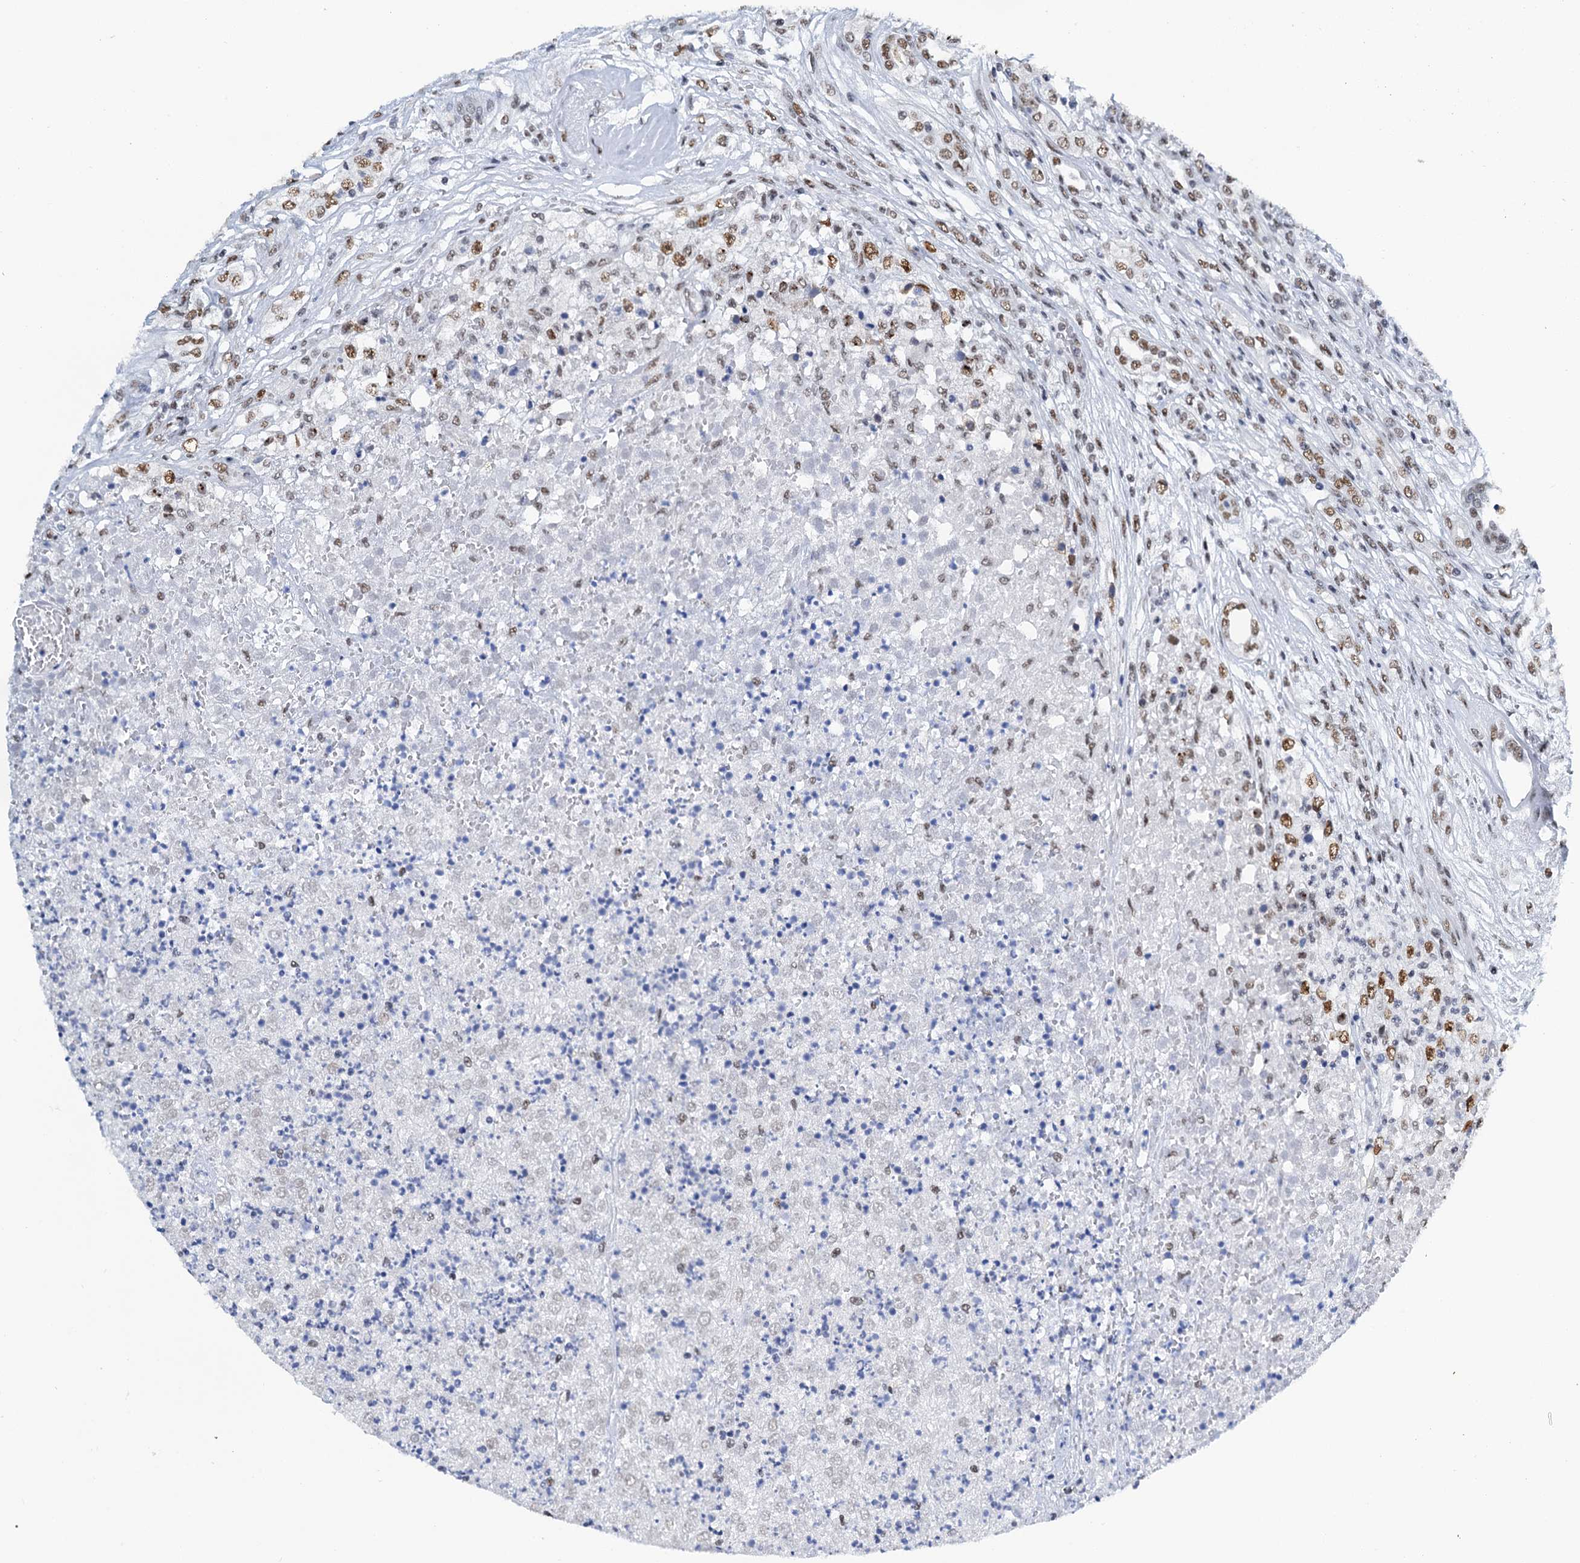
{"staining": {"intensity": "moderate", "quantity": ">75%", "location": "nuclear"}, "tissue": "renal cancer", "cell_type": "Tumor cells", "image_type": "cancer", "snomed": [{"axis": "morphology", "description": "Adenocarcinoma, NOS"}, {"axis": "topography", "description": "Kidney"}], "caption": "Protein expression analysis of human renal cancer (adenocarcinoma) reveals moderate nuclear staining in approximately >75% of tumor cells. (Brightfield microscopy of DAB IHC at high magnification).", "gene": "SLTM", "patient": {"sex": "female", "age": 54}}